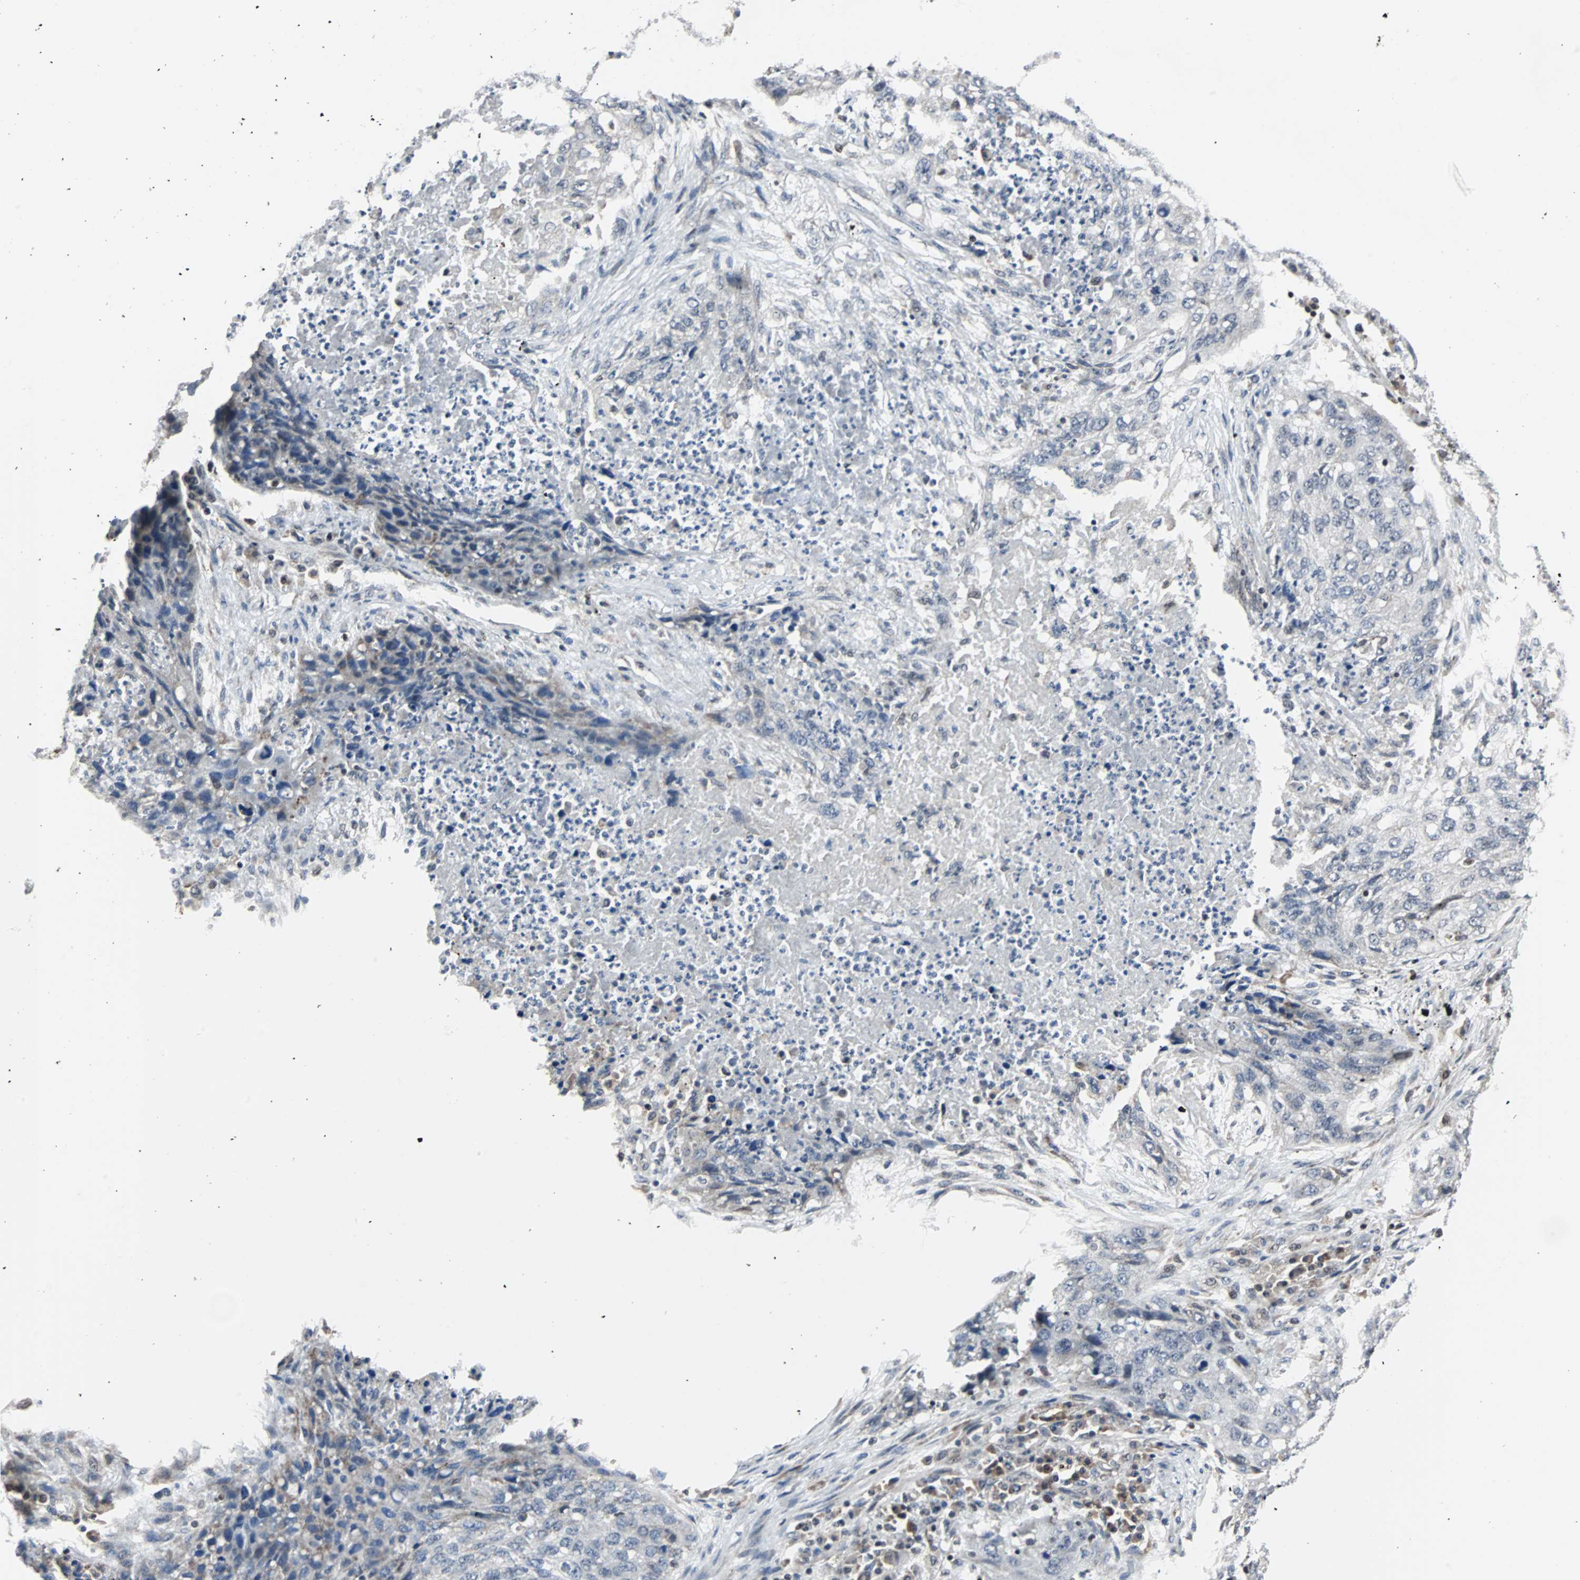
{"staining": {"intensity": "negative", "quantity": "none", "location": "none"}, "tissue": "lung cancer", "cell_type": "Tumor cells", "image_type": "cancer", "snomed": [{"axis": "morphology", "description": "Squamous cell carcinoma, NOS"}, {"axis": "topography", "description": "Lung"}], "caption": "Tumor cells are negative for brown protein staining in lung squamous cell carcinoma.", "gene": "TERF2IP", "patient": {"sex": "female", "age": 63}}